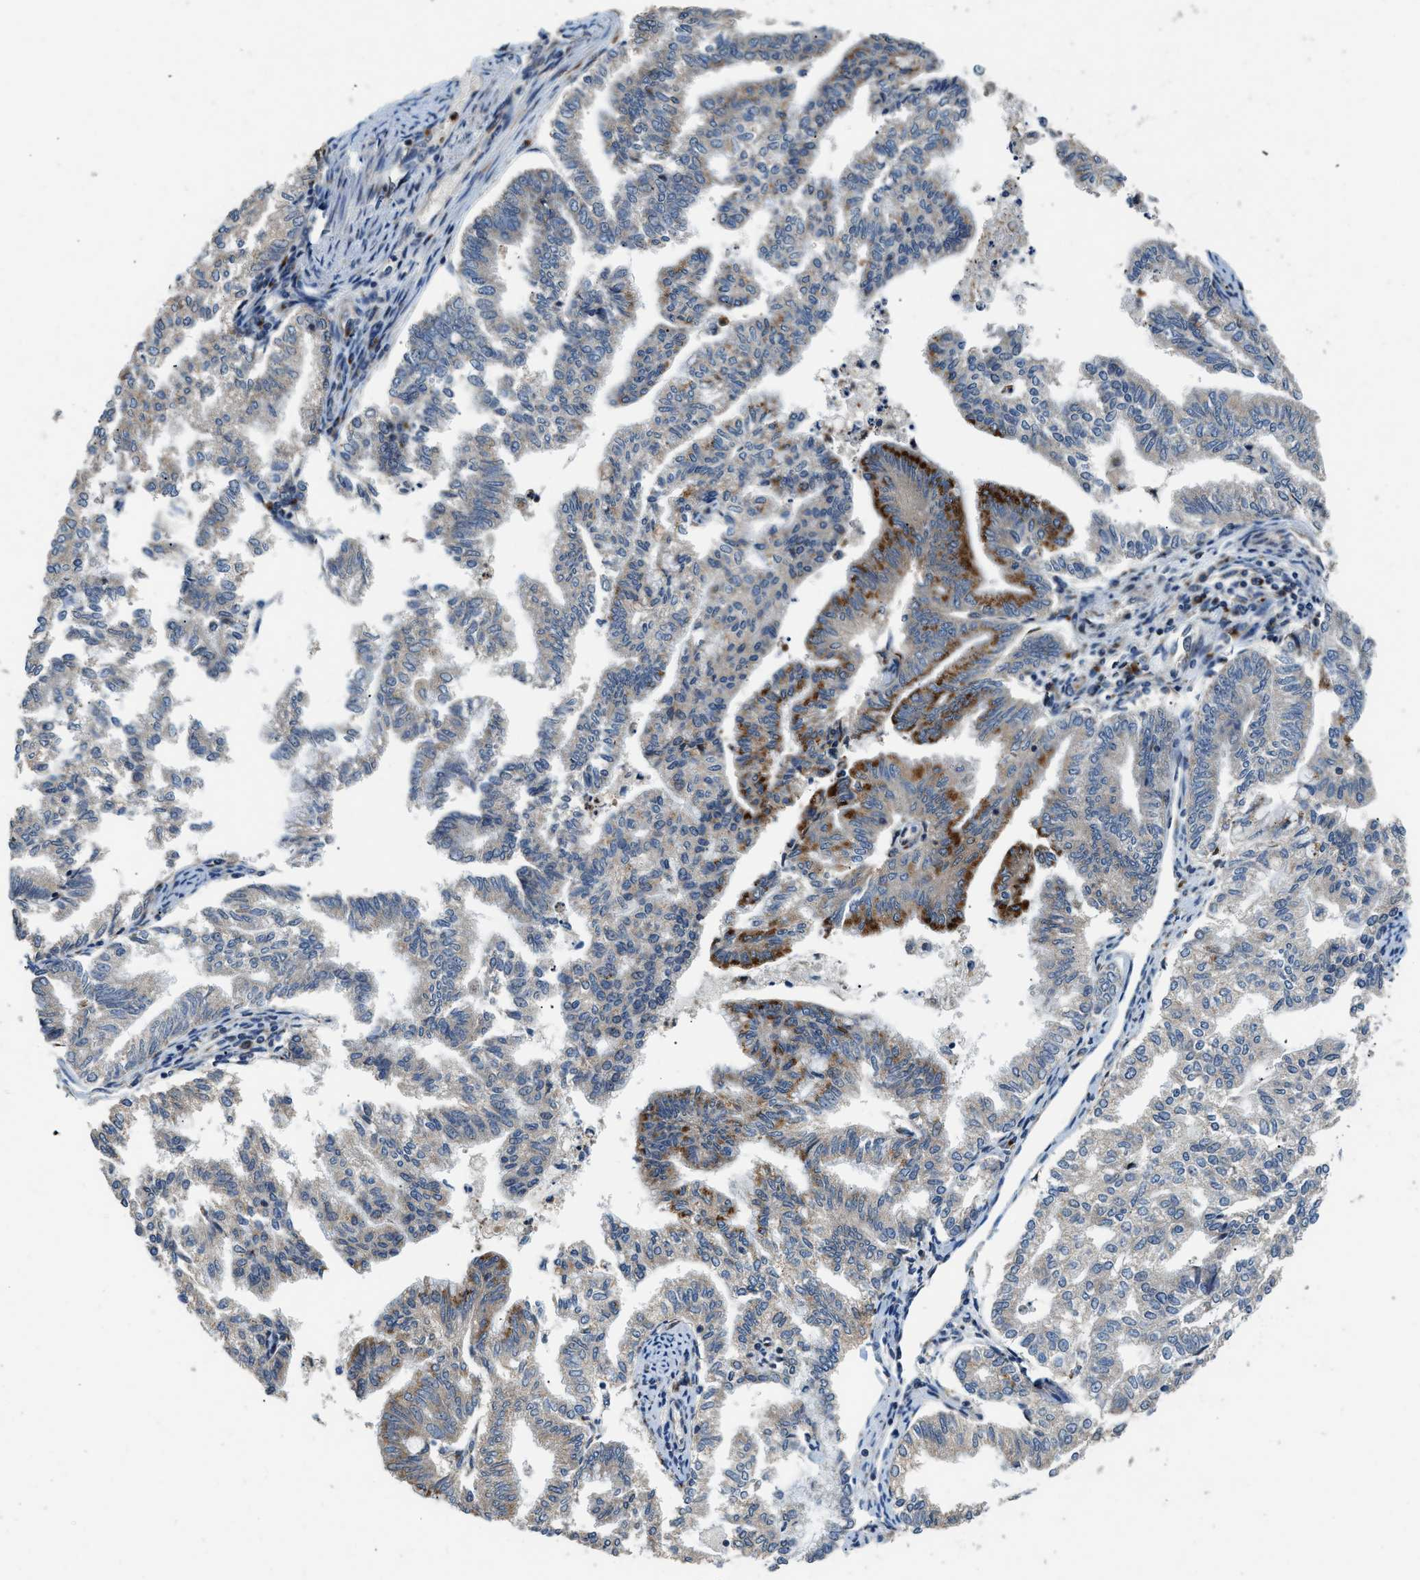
{"staining": {"intensity": "moderate", "quantity": "<25%", "location": "cytoplasmic/membranous"}, "tissue": "endometrial cancer", "cell_type": "Tumor cells", "image_type": "cancer", "snomed": [{"axis": "morphology", "description": "Adenocarcinoma, NOS"}, {"axis": "topography", "description": "Endometrium"}], "caption": "Immunohistochemistry photomicrograph of endometrial adenocarcinoma stained for a protein (brown), which reveals low levels of moderate cytoplasmic/membranous staining in about <25% of tumor cells.", "gene": "FUT8", "patient": {"sex": "female", "age": 79}}